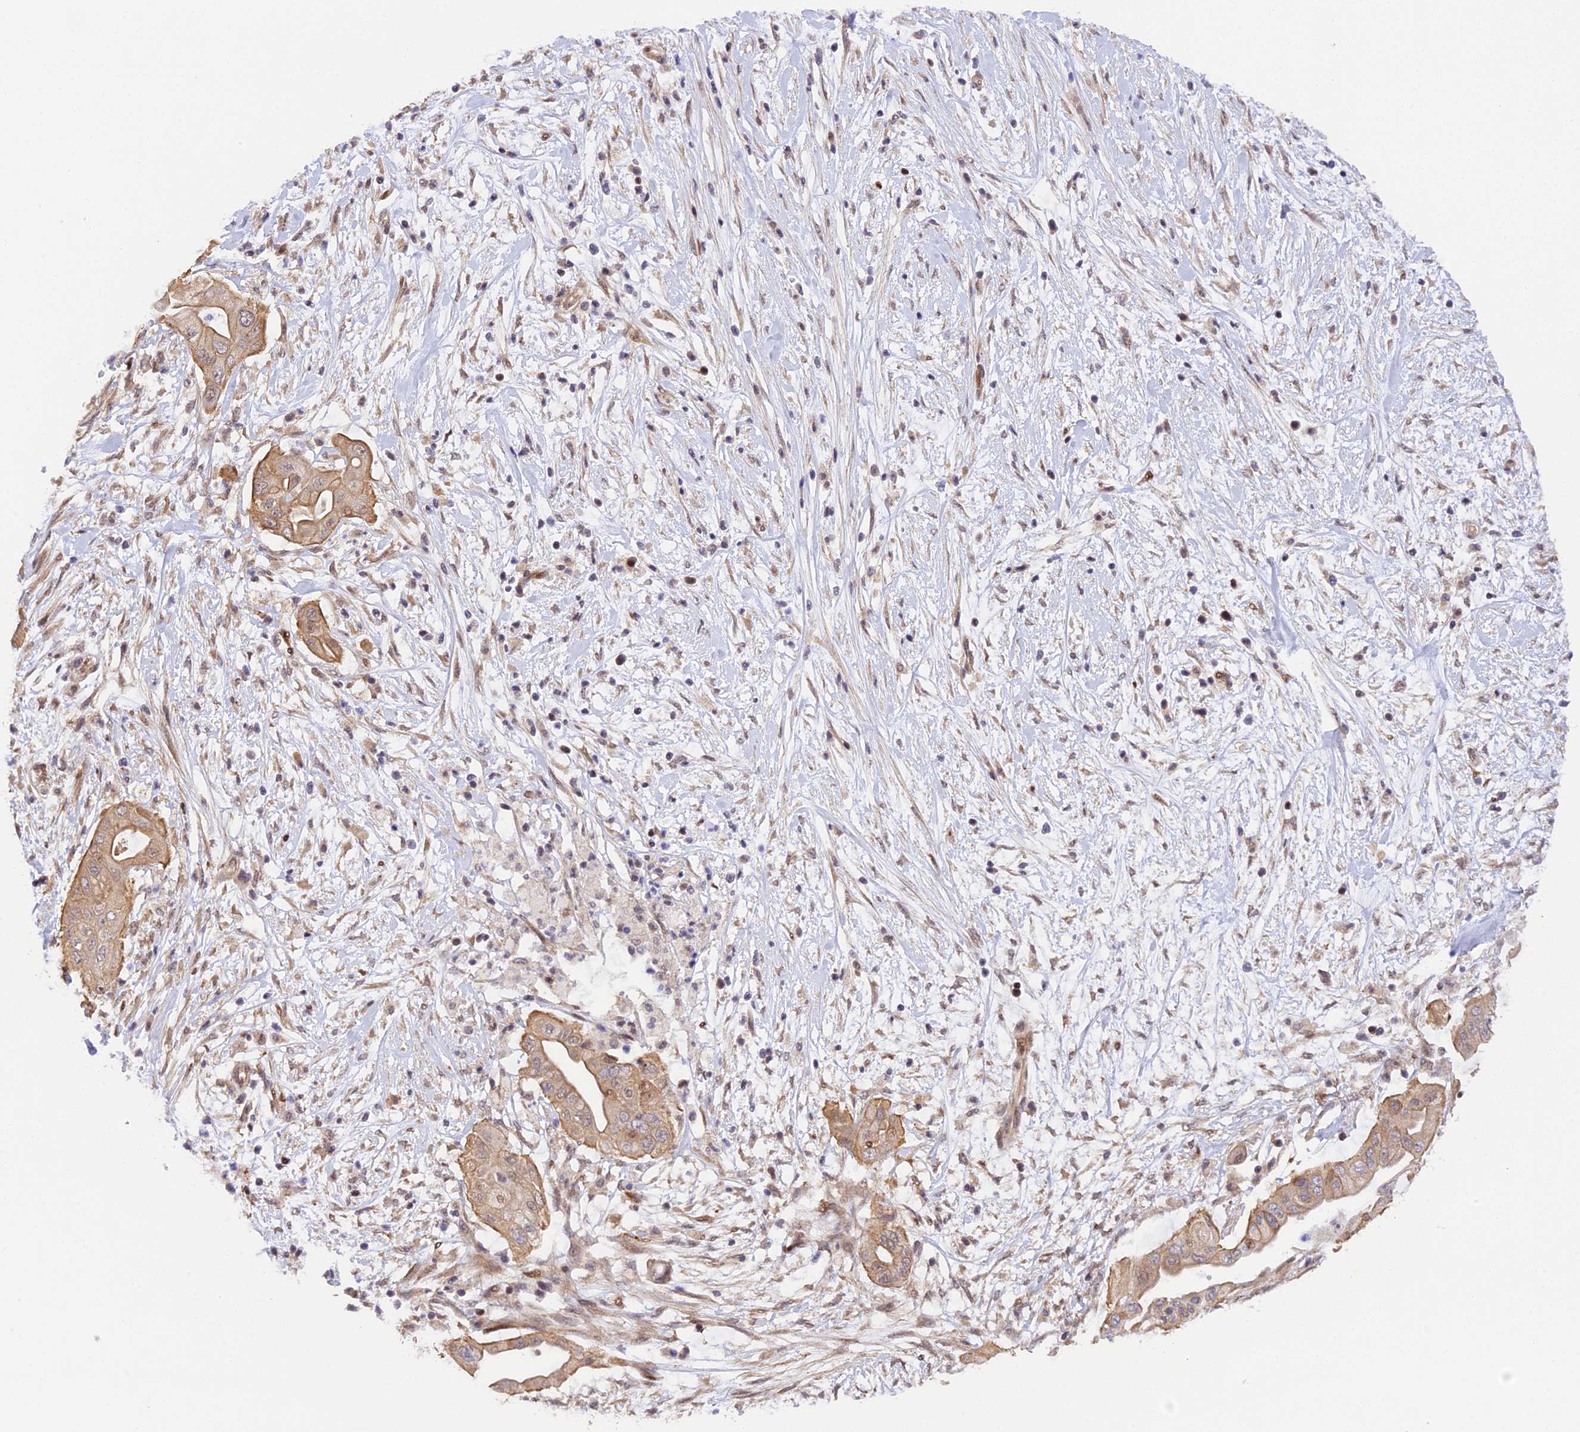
{"staining": {"intensity": "moderate", "quantity": ">75%", "location": "cytoplasmic/membranous"}, "tissue": "pancreatic cancer", "cell_type": "Tumor cells", "image_type": "cancer", "snomed": [{"axis": "morphology", "description": "Adenocarcinoma, NOS"}, {"axis": "topography", "description": "Pancreas"}], "caption": "Immunohistochemistry (IHC) micrograph of pancreatic cancer stained for a protein (brown), which reveals medium levels of moderate cytoplasmic/membranous expression in about >75% of tumor cells.", "gene": "SAMD4A", "patient": {"sex": "male", "age": 68}}